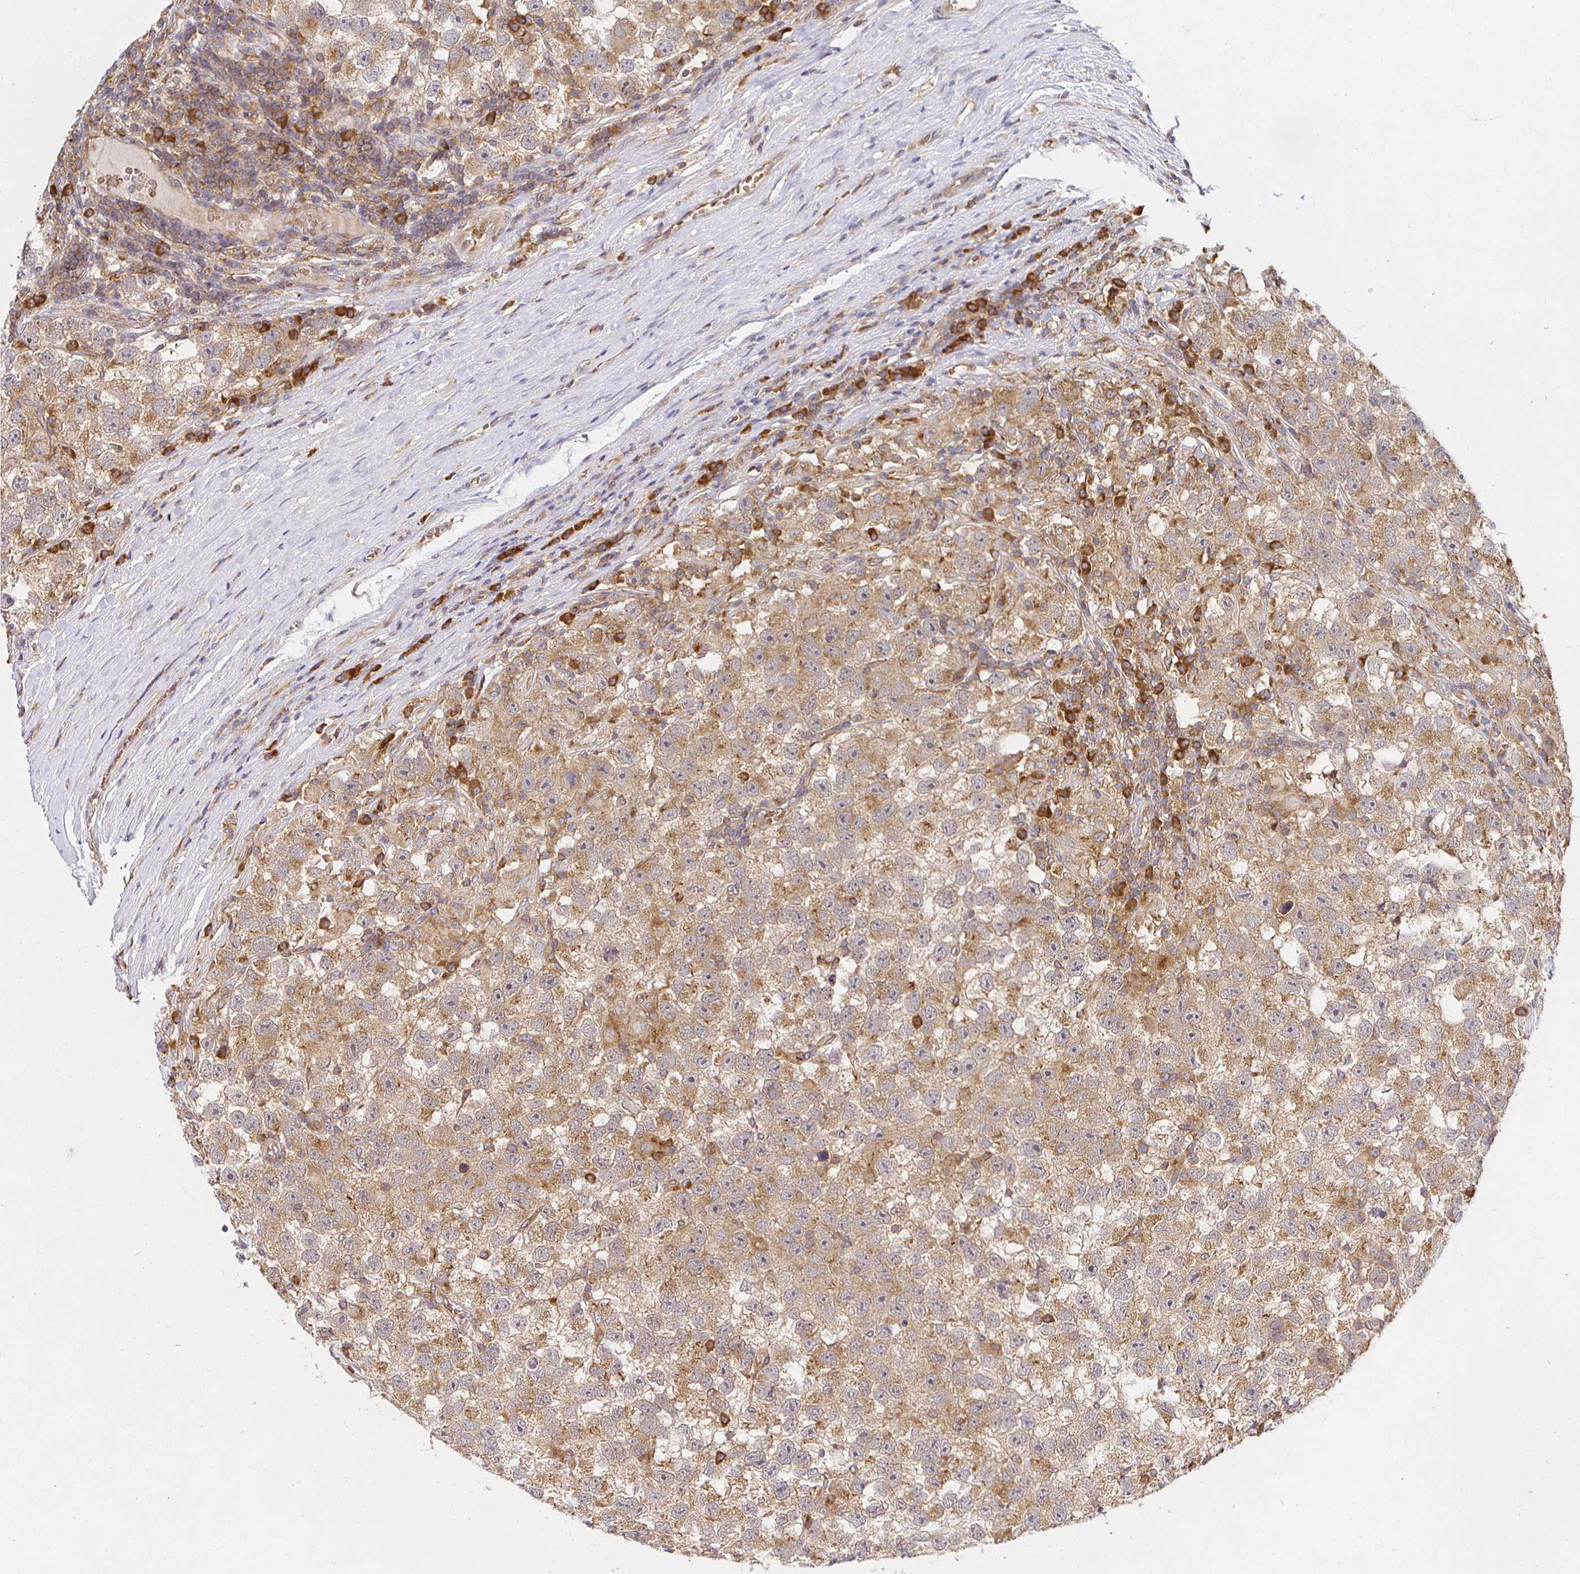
{"staining": {"intensity": "moderate", "quantity": "25%-75%", "location": "cytoplasmic/membranous"}, "tissue": "testis cancer", "cell_type": "Tumor cells", "image_type": "cancer", "snomed": [{"axis": "morphology", "description": "Seminoma, NOS"}, {"axis": "topography", "description": "Testis"}], "caption": "Testis seminoma stained for a protein (brown) shows moderate cytoplasmic/membranous positive staining in approximately 25%-75% of tumor cells.", "gene": "IRAK1", "patient": {"sex": "male", "age": 26}}